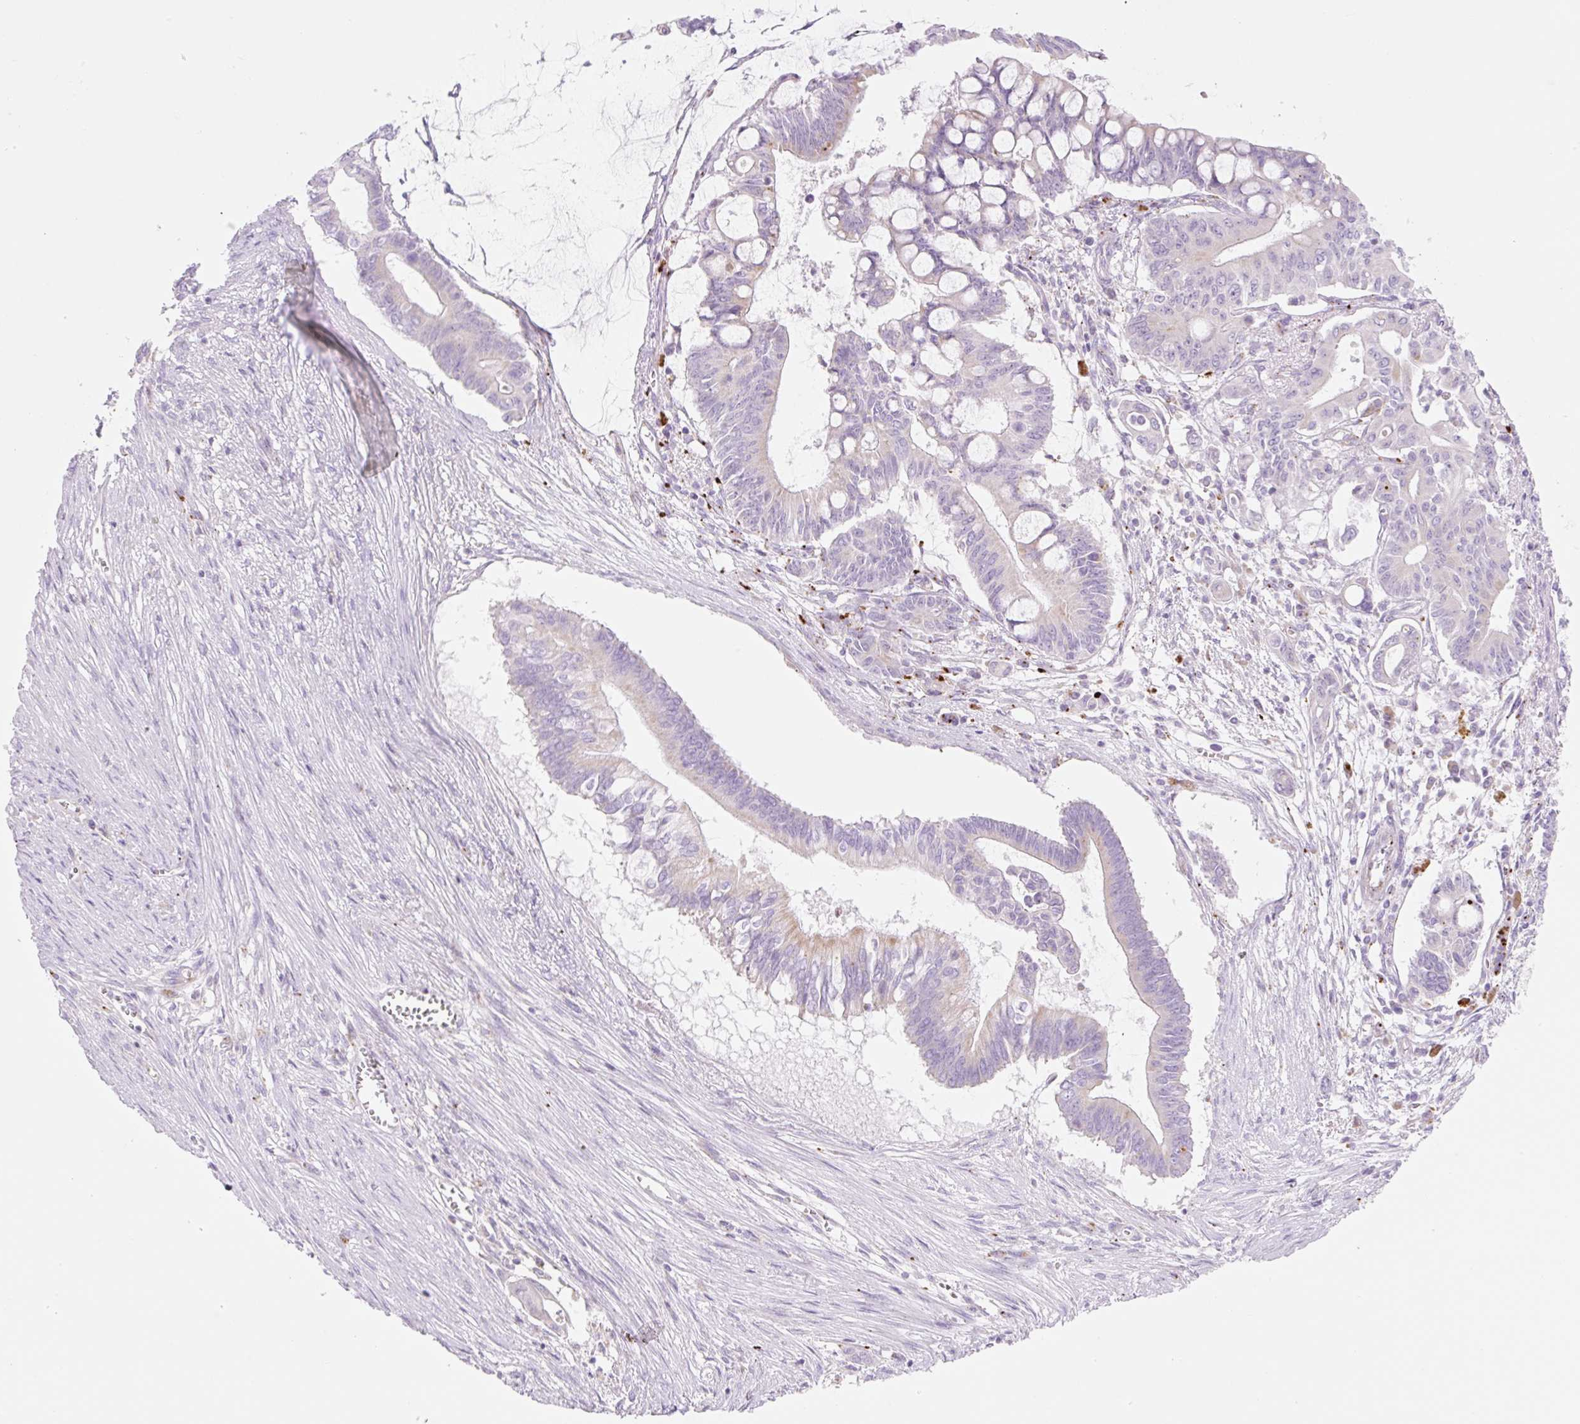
{"staining": {"intensity": "weak", "quantity": "<25%", "location": "cytoplasmic/membranous"}, "tissue": "pancreatic cancer", "cell_type": "Tumor cells", "image_type": "cancer", "snomed": [{"axis": "morphology", "description": "Adenocarcinoma, NOS"}, {"axis": "topography", "description": "Pancreas"}], "caption": "DAB immunohistochemical staining of pancreatic adenocarcinoma demonstrates no significant staining in tumor cells.", "gene": "CLEC3A", "patient": {"sex": "male", "age": 68}}